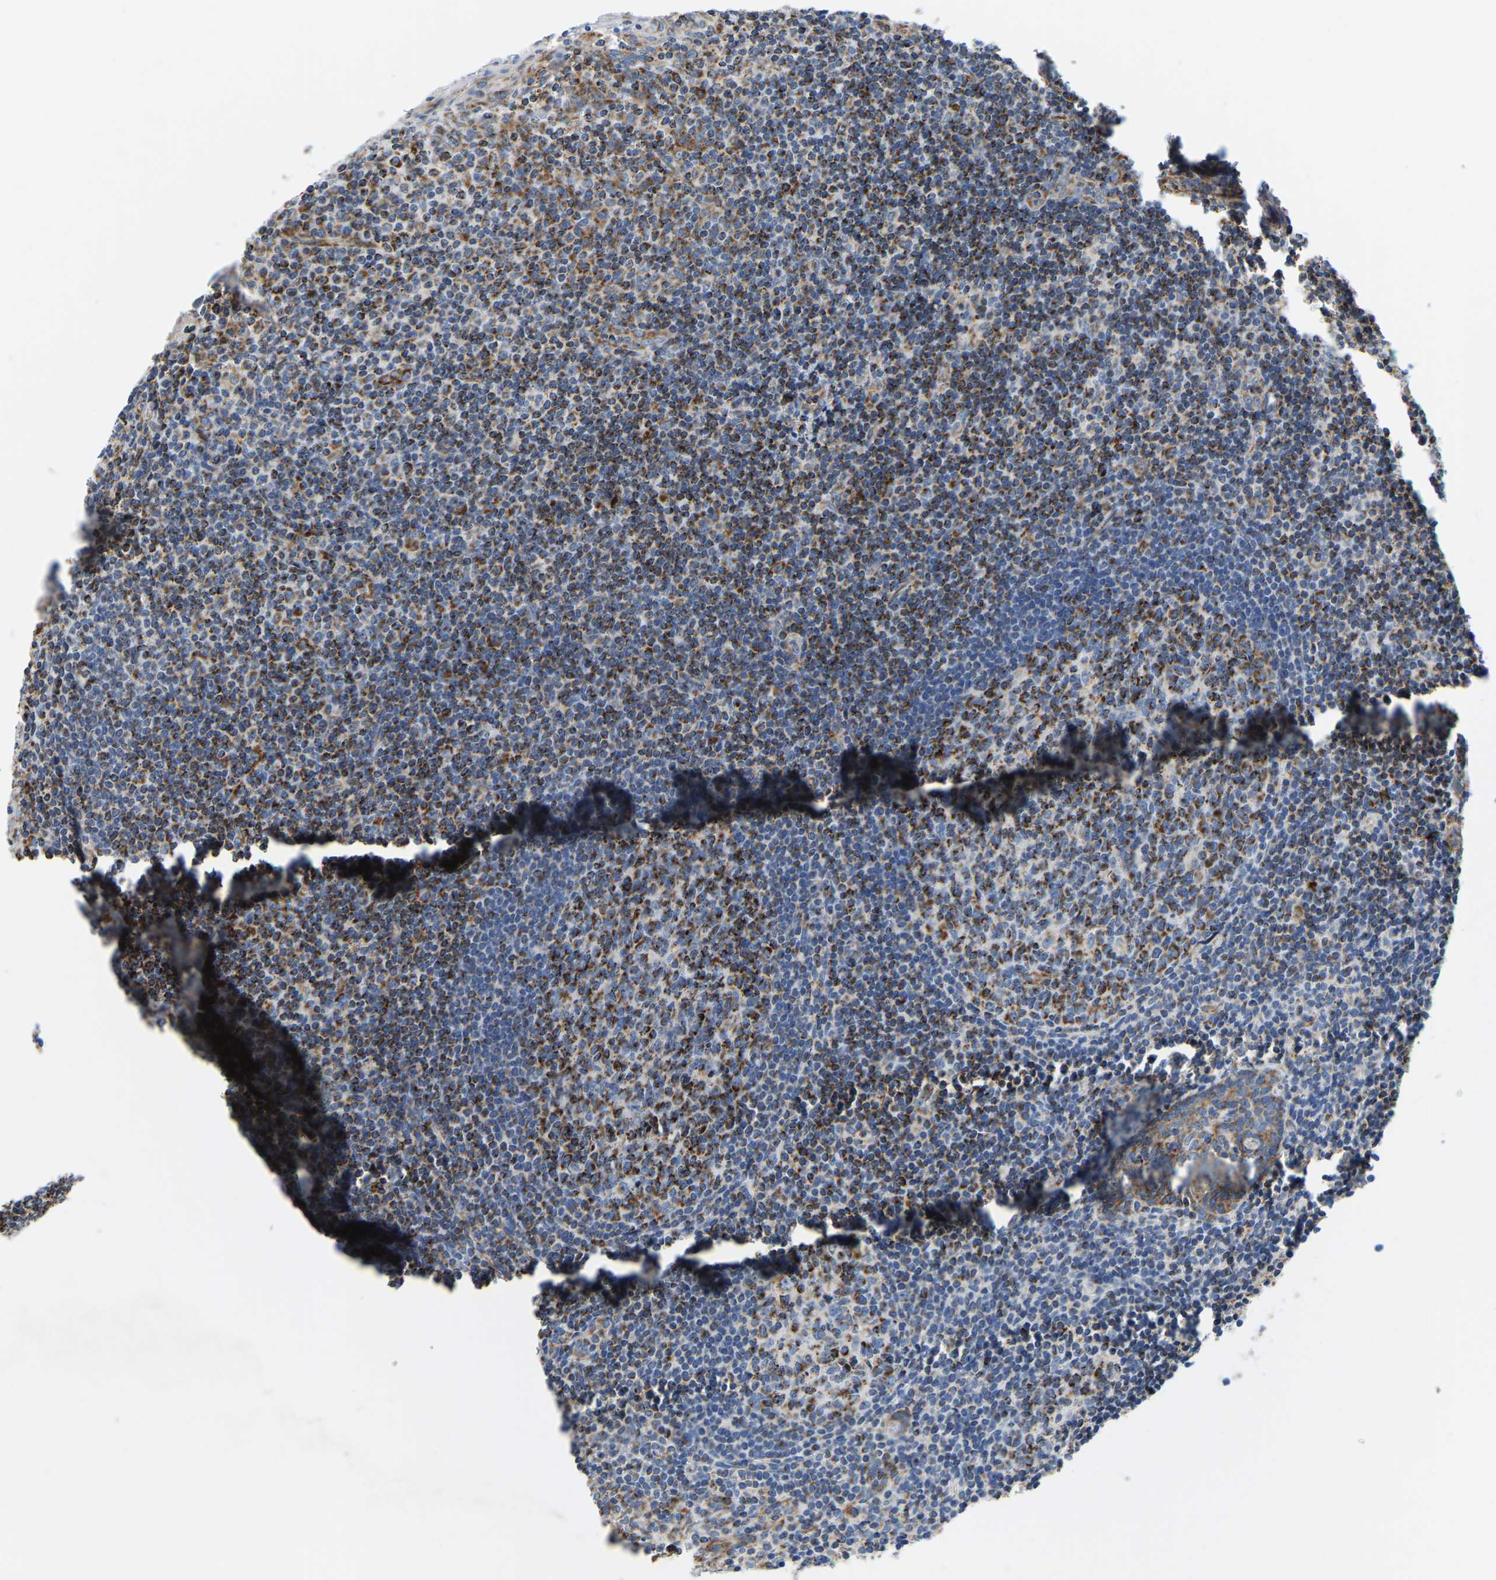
{"staining": {"intensity": "moderate", "quantity": ">75%", "location": "cytoplasmic/membranous"}, "tissue": "tonsil", "cell_type": "Germinal center cells", "image_type": "normal", "snomed": [{"axis": "morphology", "description": "Normal tissue, NOS"}, {"axis": "topography", "description": "Tonsil"}], "caption": "Brown immunohistochemical staining in unremarkable human tonsil shows moderate cytoplasmic/membranous expression in about >75% of germinal center cells.", "gene": "SFXN1", "patient": {"sex": "male", "age": 37}}